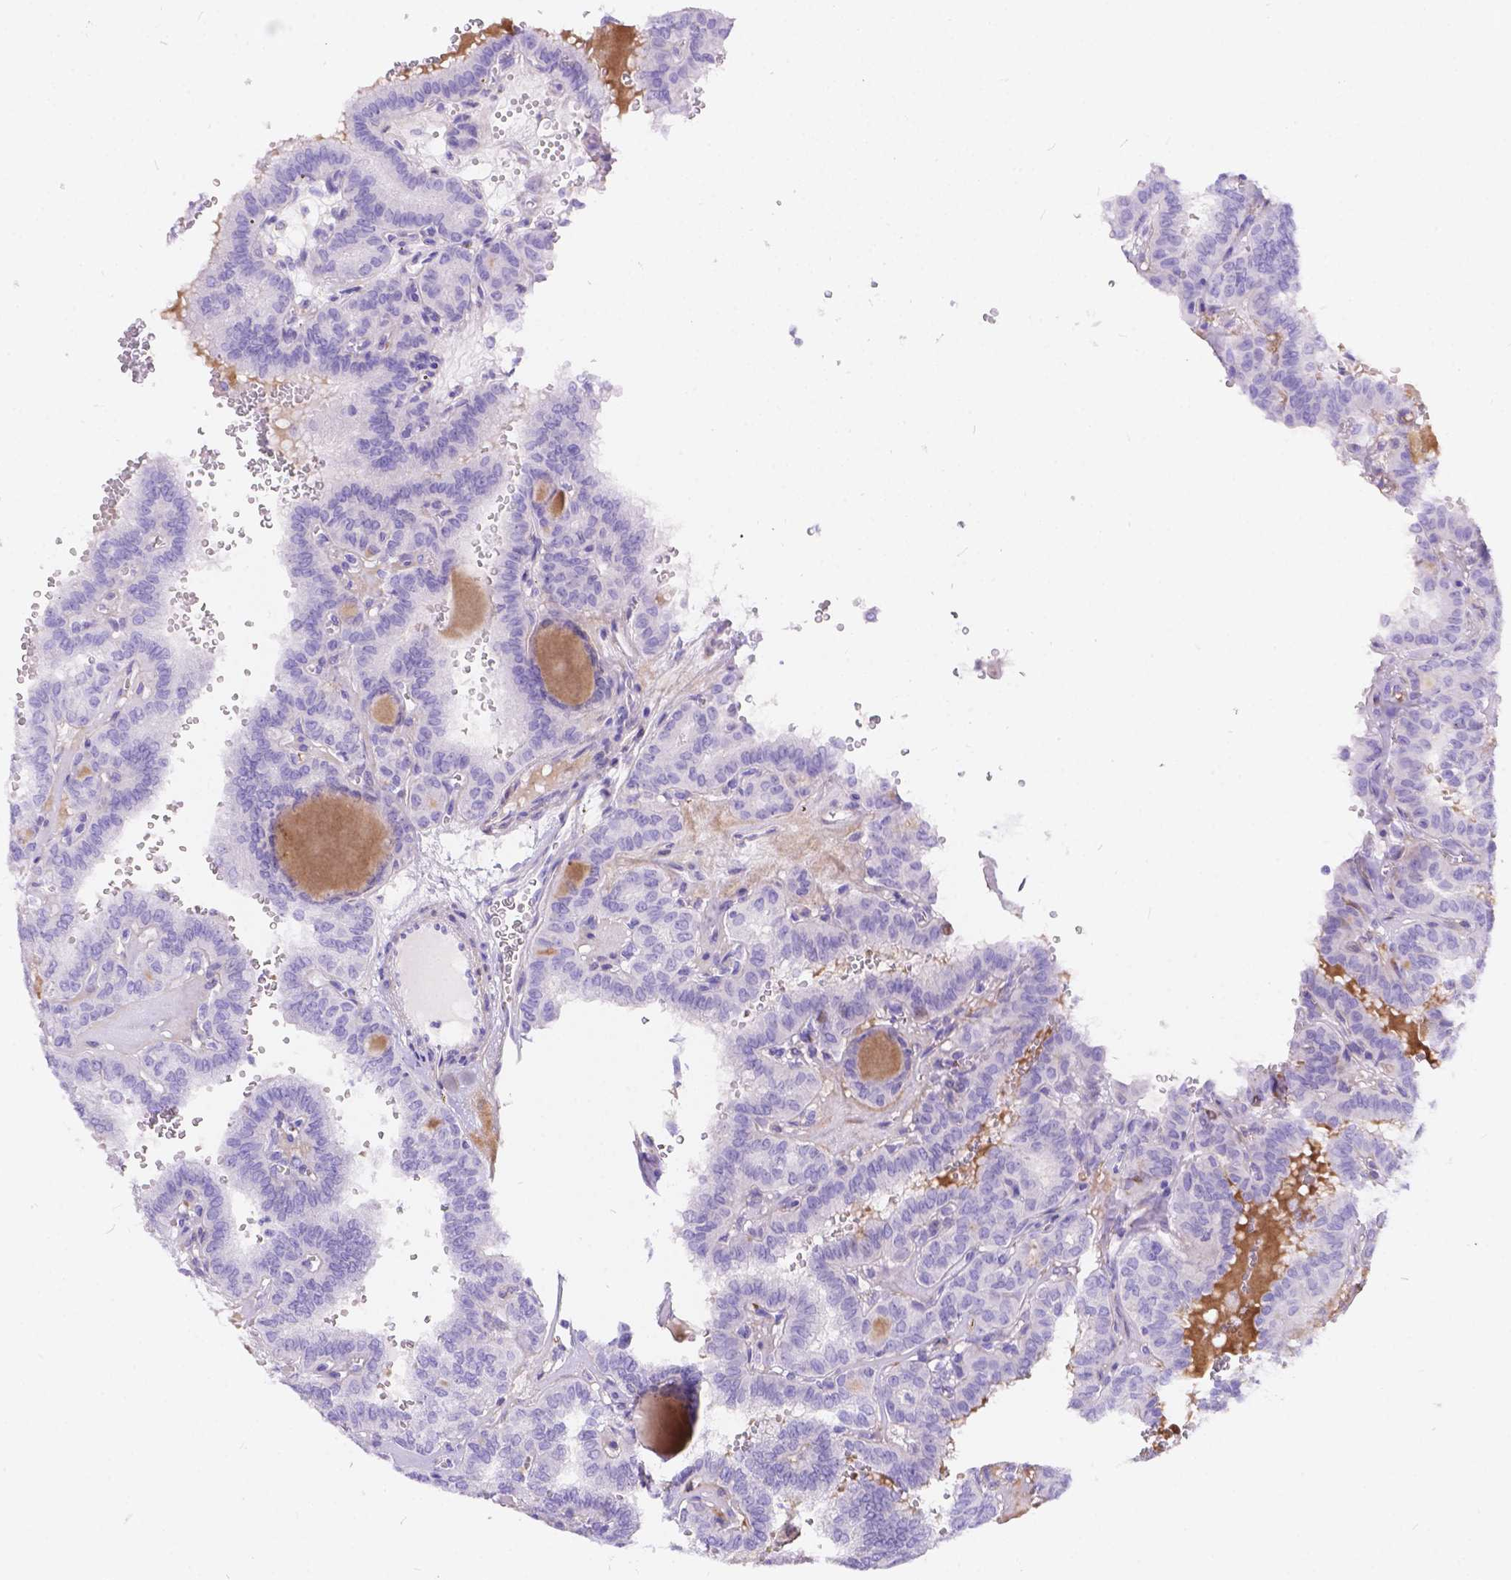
{"staining": {"intensity": "negative", "quantity": "none", "location": "none"}, "tissue": "thyroid cancer", "cell_type": "Tumor cells", "image_type": "cancer", "snomed": [{"axis": "morphology", "description": "Papillary adenocarcinoma, NOS"}, {"axis": "topography", "description": "Thyroid gland"}], "caption": "IHC photomicrograph of neoplastic tissue: human thyroid papillary adenocarcinoma stained with DAB (3,3'-diaminobenzidine) displays no significant protein staining in tumor cells.", "gene": "KLHL10", "patient": {"sex": "female", "age": 41}}